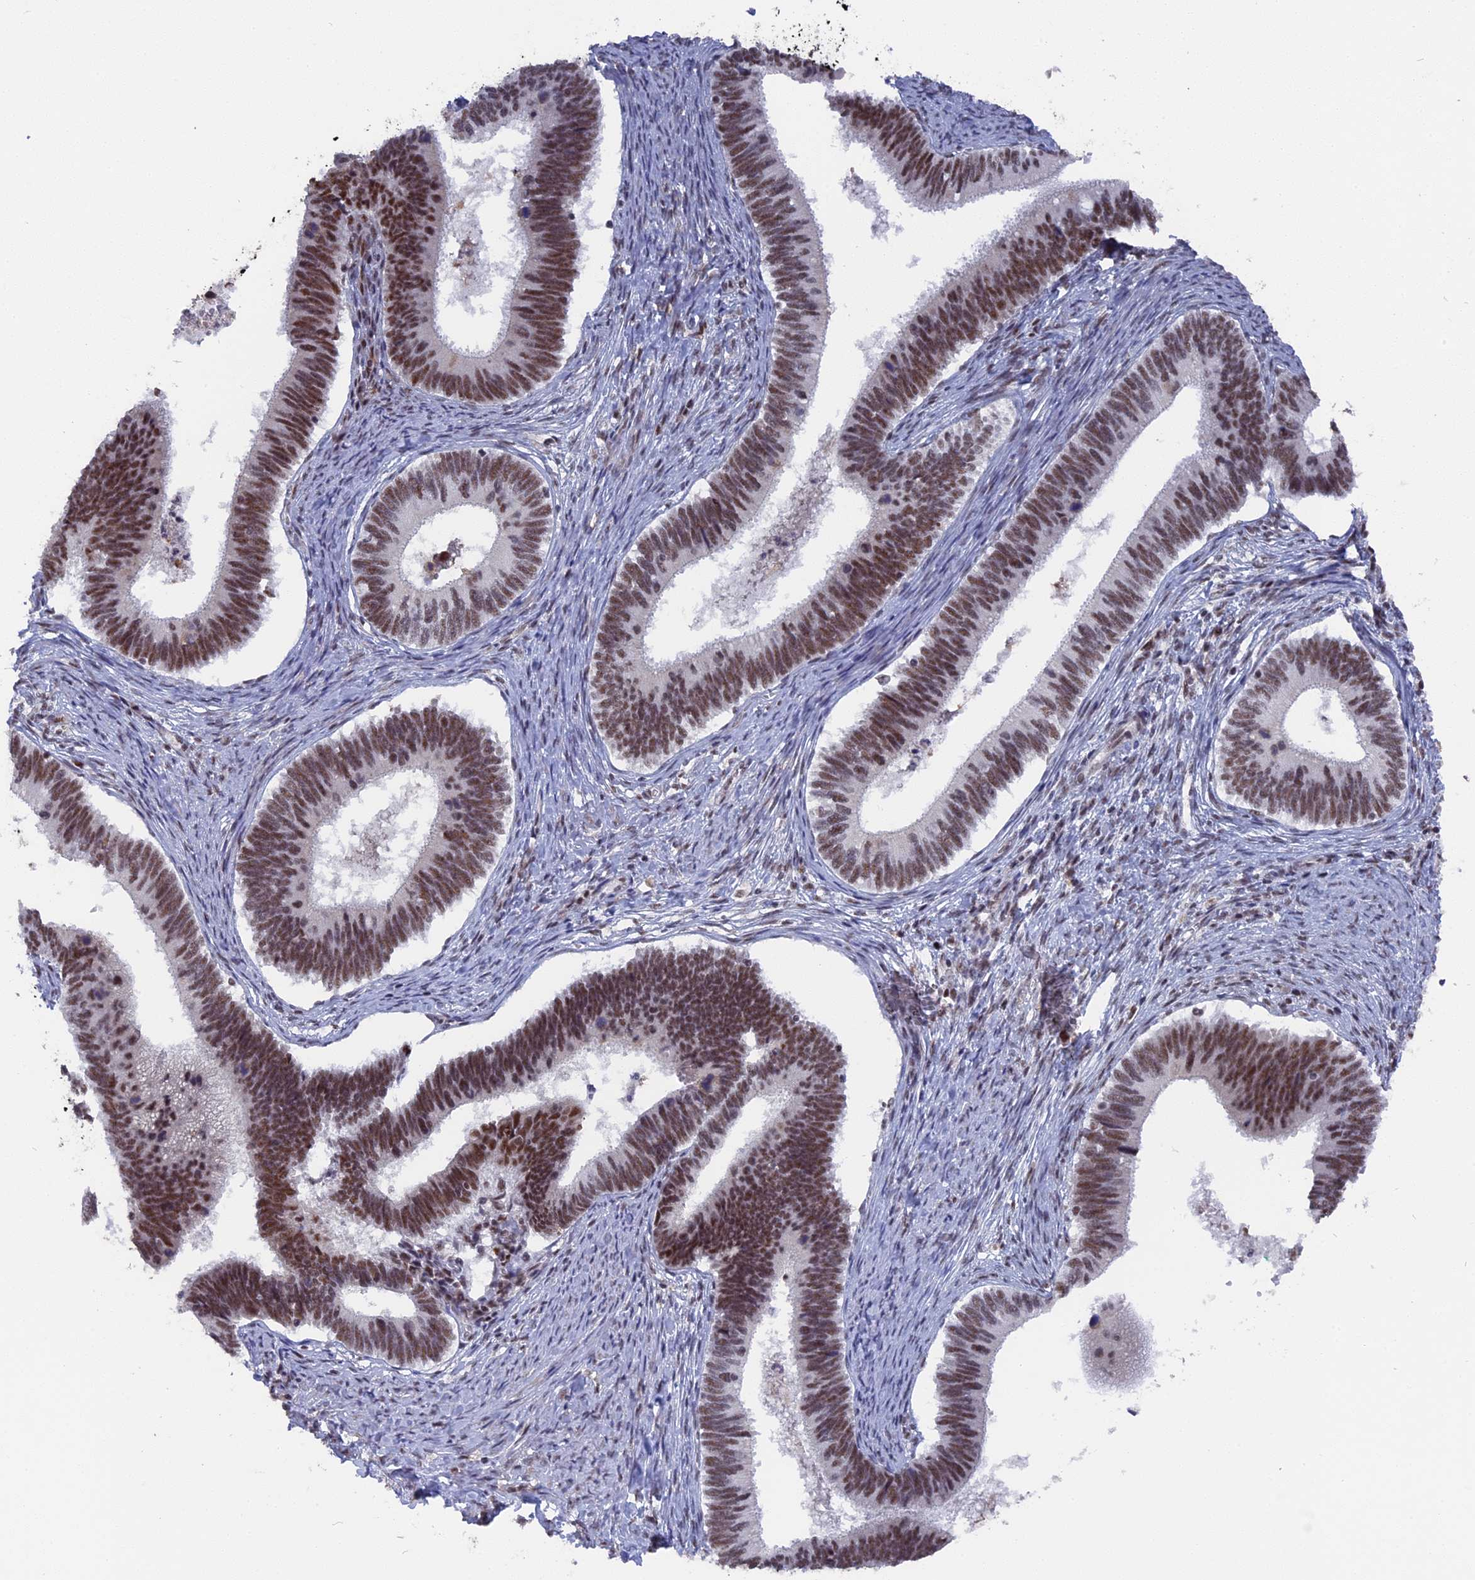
{"staining": {"intensity": "moderate", "quantity": ">75%", "location": "nuclear"}, "tissue": "cervical cancer", "cell_type": "Tumor cells", "image_type": "cancer", "snomed": [{"axis": "morphology", "description": "Adenocarcinoma, NOS"}, {"axis": "topography", "description": "Cervix"}], "caption": "IHC of human cervical cancer (adenocarcinoma) displays medium levels of moderate nuclear expression in about >75% of tumor cells. (DAB (3,3'-diaminobenzidine) IHC, brown staining for protein, blue staining for nuclei).", "gene": "SF3A2", "patient": {"sex": "female", "age": 42}}